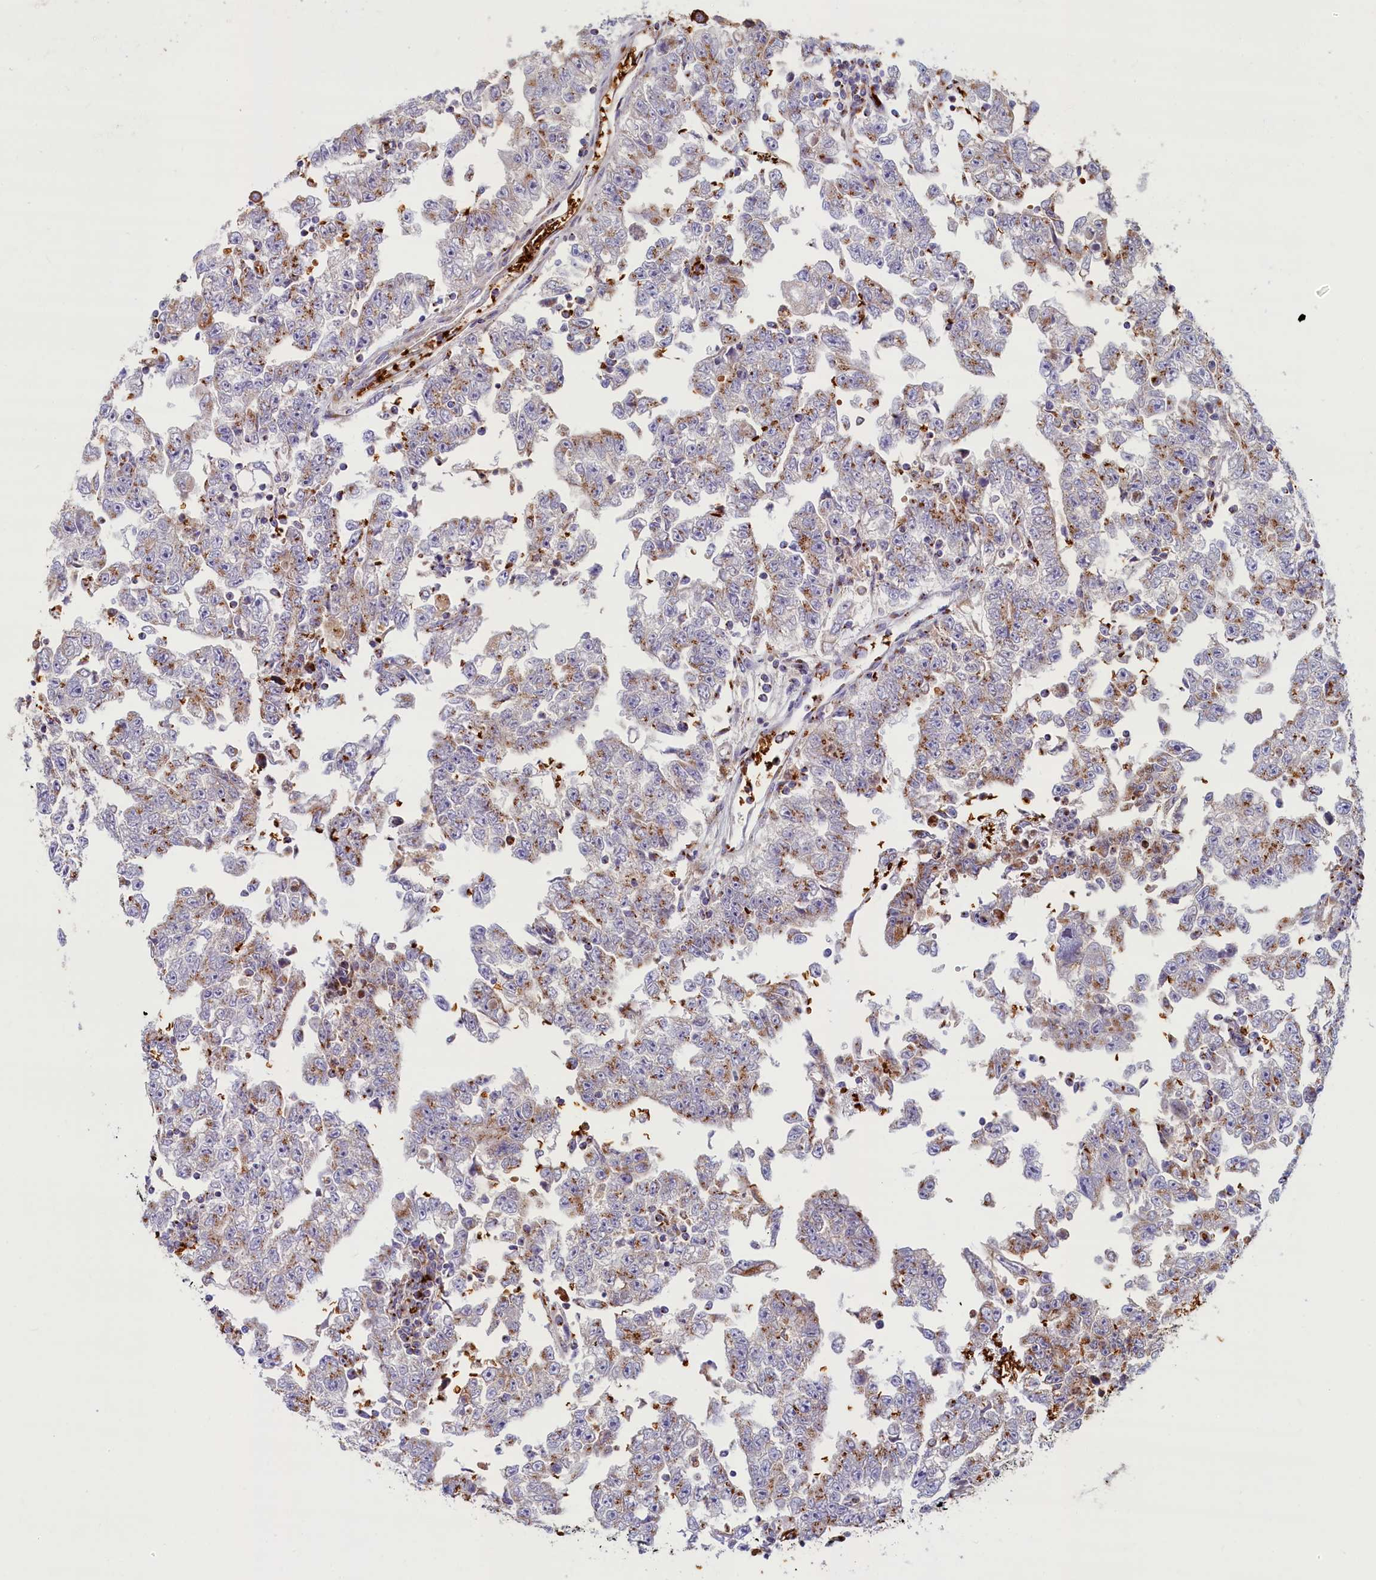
{"staining": {"intensity": "moderate", "quantity": "25%-75%", "location": "cytoplasmic/membranous"}, "tissue": "testis cancer", "cell_type": "Tumor cells", "image_type": "cancer", "snomed": [{"axis": "morphology", "description": "Carcinoma, Embryonal, NOS"}, {"axis": "topography", "description": "Testis"}], "caption": "An image of human testis embryonal carcinoma stained for a protein demonstrates moderate cytoplasmic/membranous brown staining in tumor cells.", "gene": "BLVRB", "patient": {"sex": "male", "age": 25}}